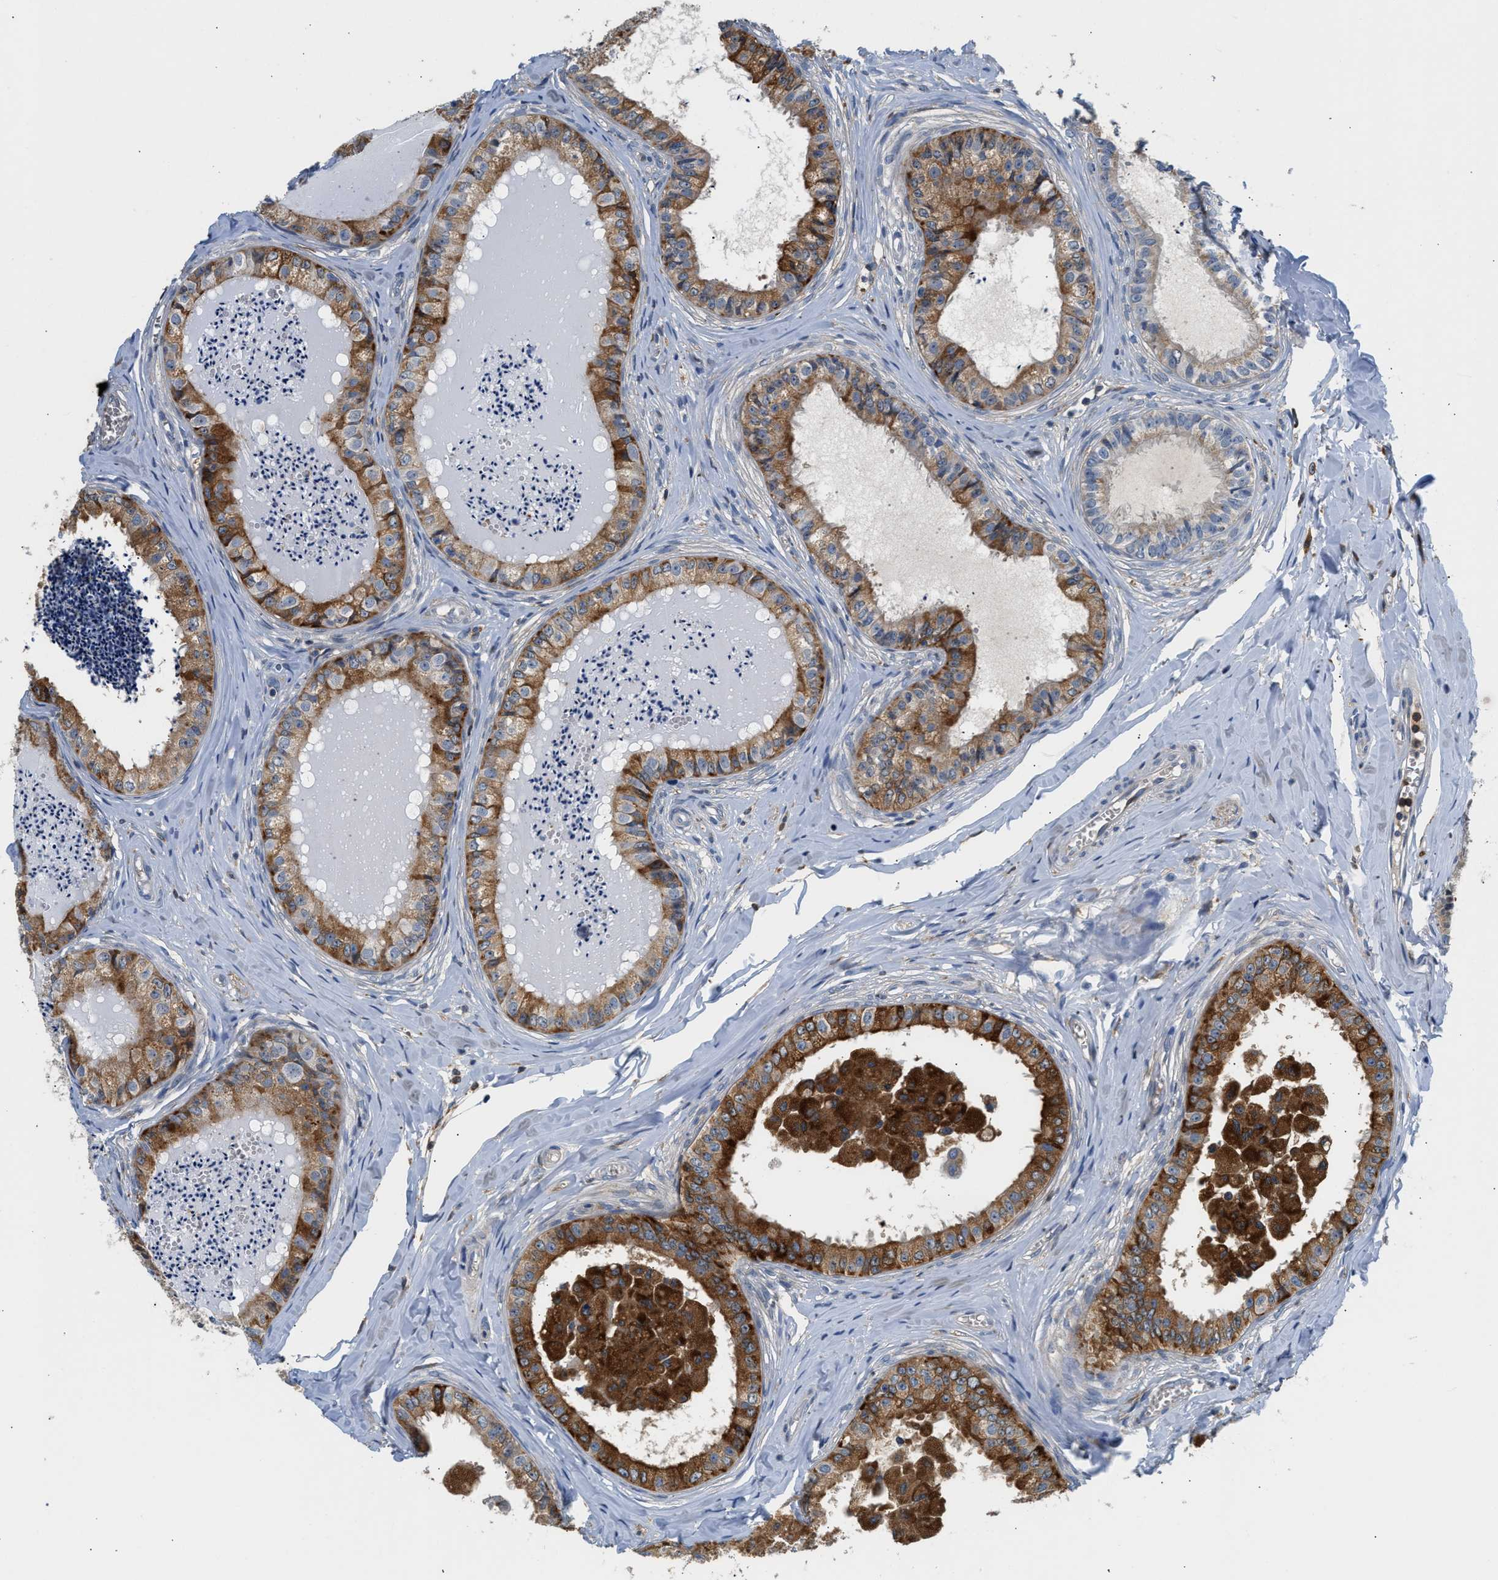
{"staining": {"intensity": "moderate", "quantity": "25%-75%", "location": "cytoplasmic/membranous"}, "tissue": "epididymis", "cell_type": "Glandular cells", "image_type": "normal", "snomed": [{"axis": "morphology", "description": "Normal tissue, NOS"}, {"axis": "topography", "description": "Epididymis"}], "caption": "A medium amount of moderate cytoplasmic/membranous expression is present in approximately 25%-75% of glandular cells in benign epididymis. Using DAB (brown) and hematoxylin (blue) stains, captured at high magnification using brightfield microscopy.", "gene": "RAB31", "patient": {"sex": "male", "age": 31}}